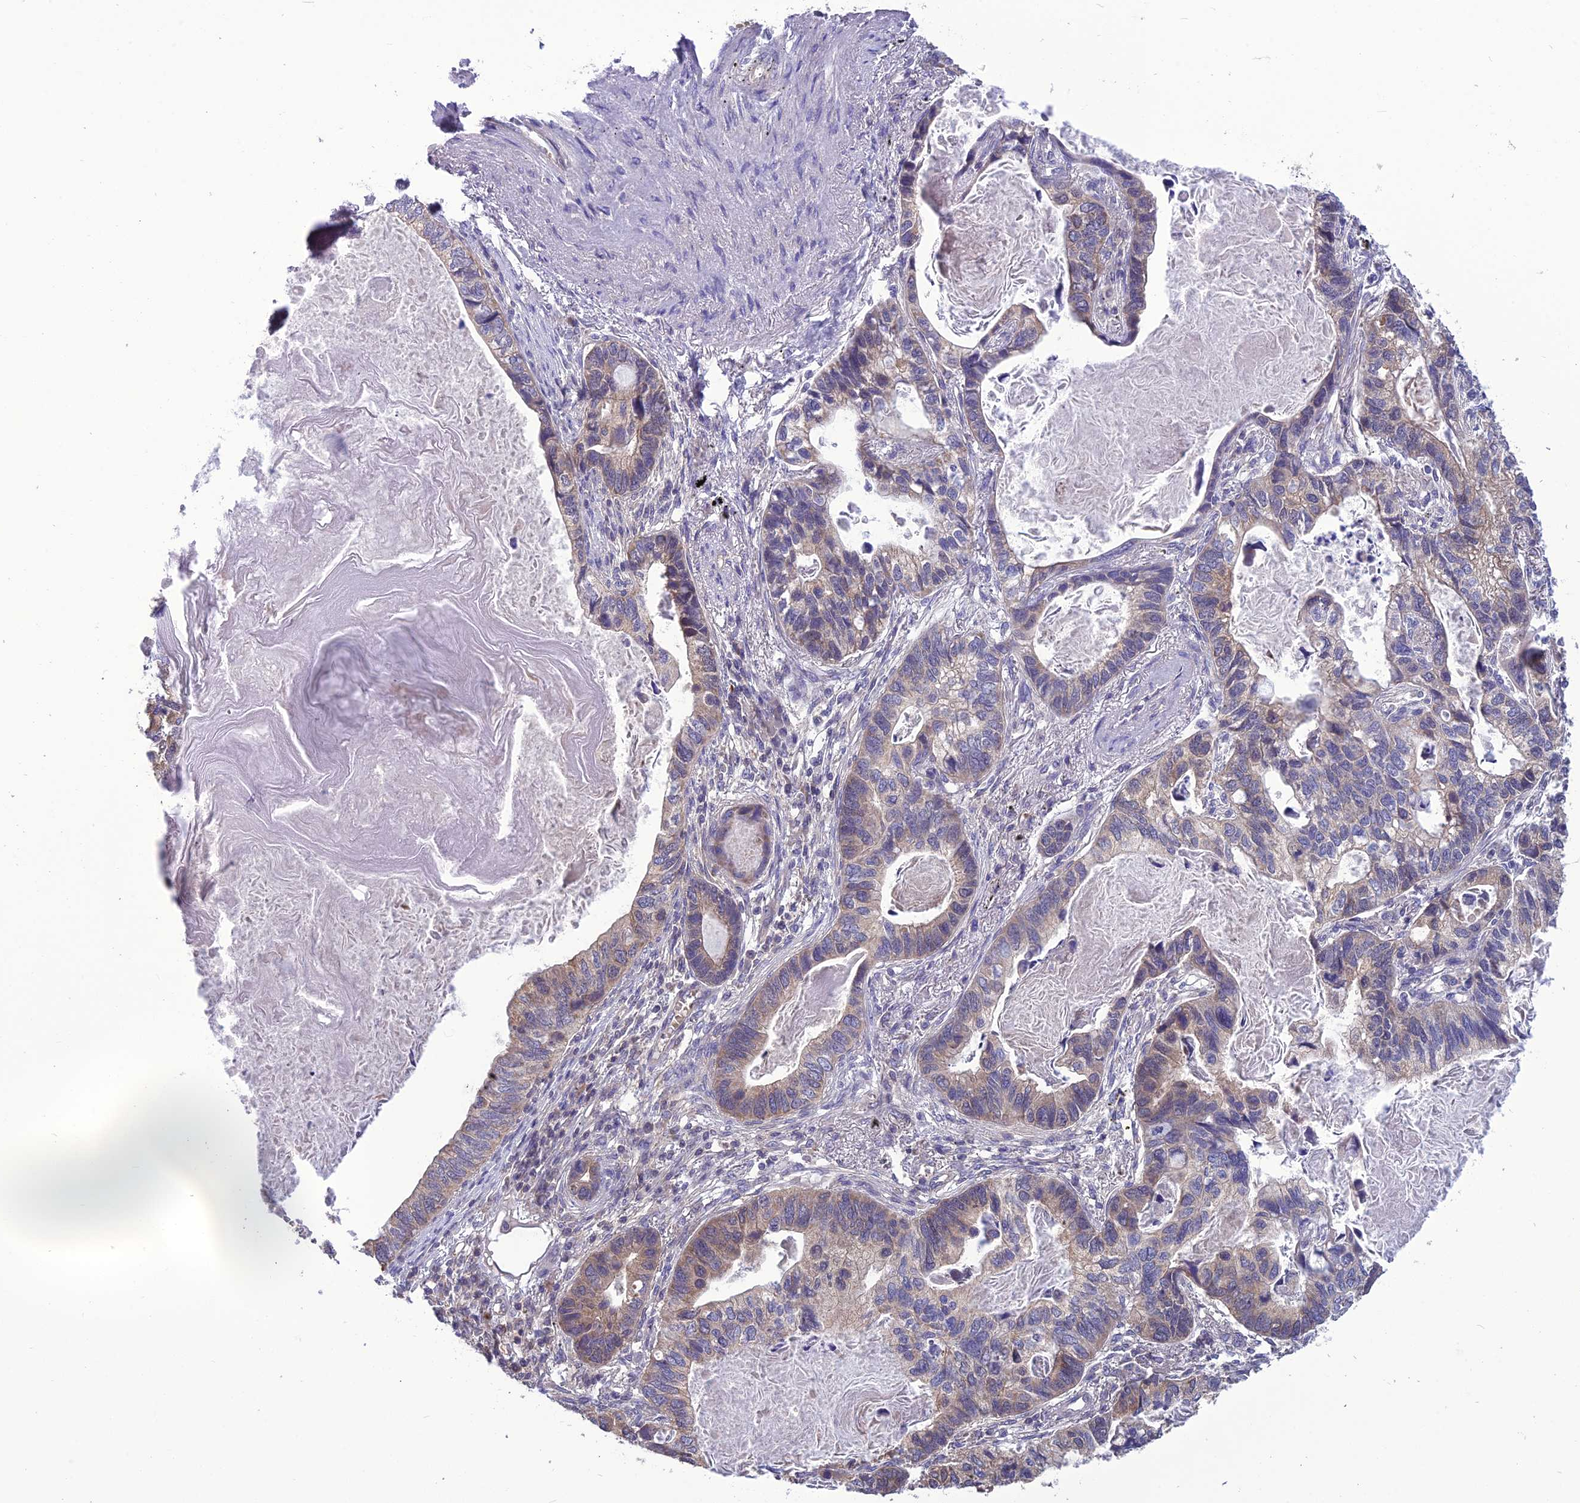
{"staining": {"intensity": "weak", "quantity": "<25%", "location": "cytoplasmic/membranous"}, "tissue": "lung cancer", "cell_type": "Tumor cells", "image_type": "cancer", "snomed": [{"axis": "morphology", "description": "Adenocarcinoma, NOS"}, {"axis": "topography", "description": "Lung"}], "caption": "Immunohistochemical staining of human adenocarcinoma (lung) exhibits no significant expression in tumor cells.", "gene": "PSMF1", "patient": {"sex": "male", "age": 67}}